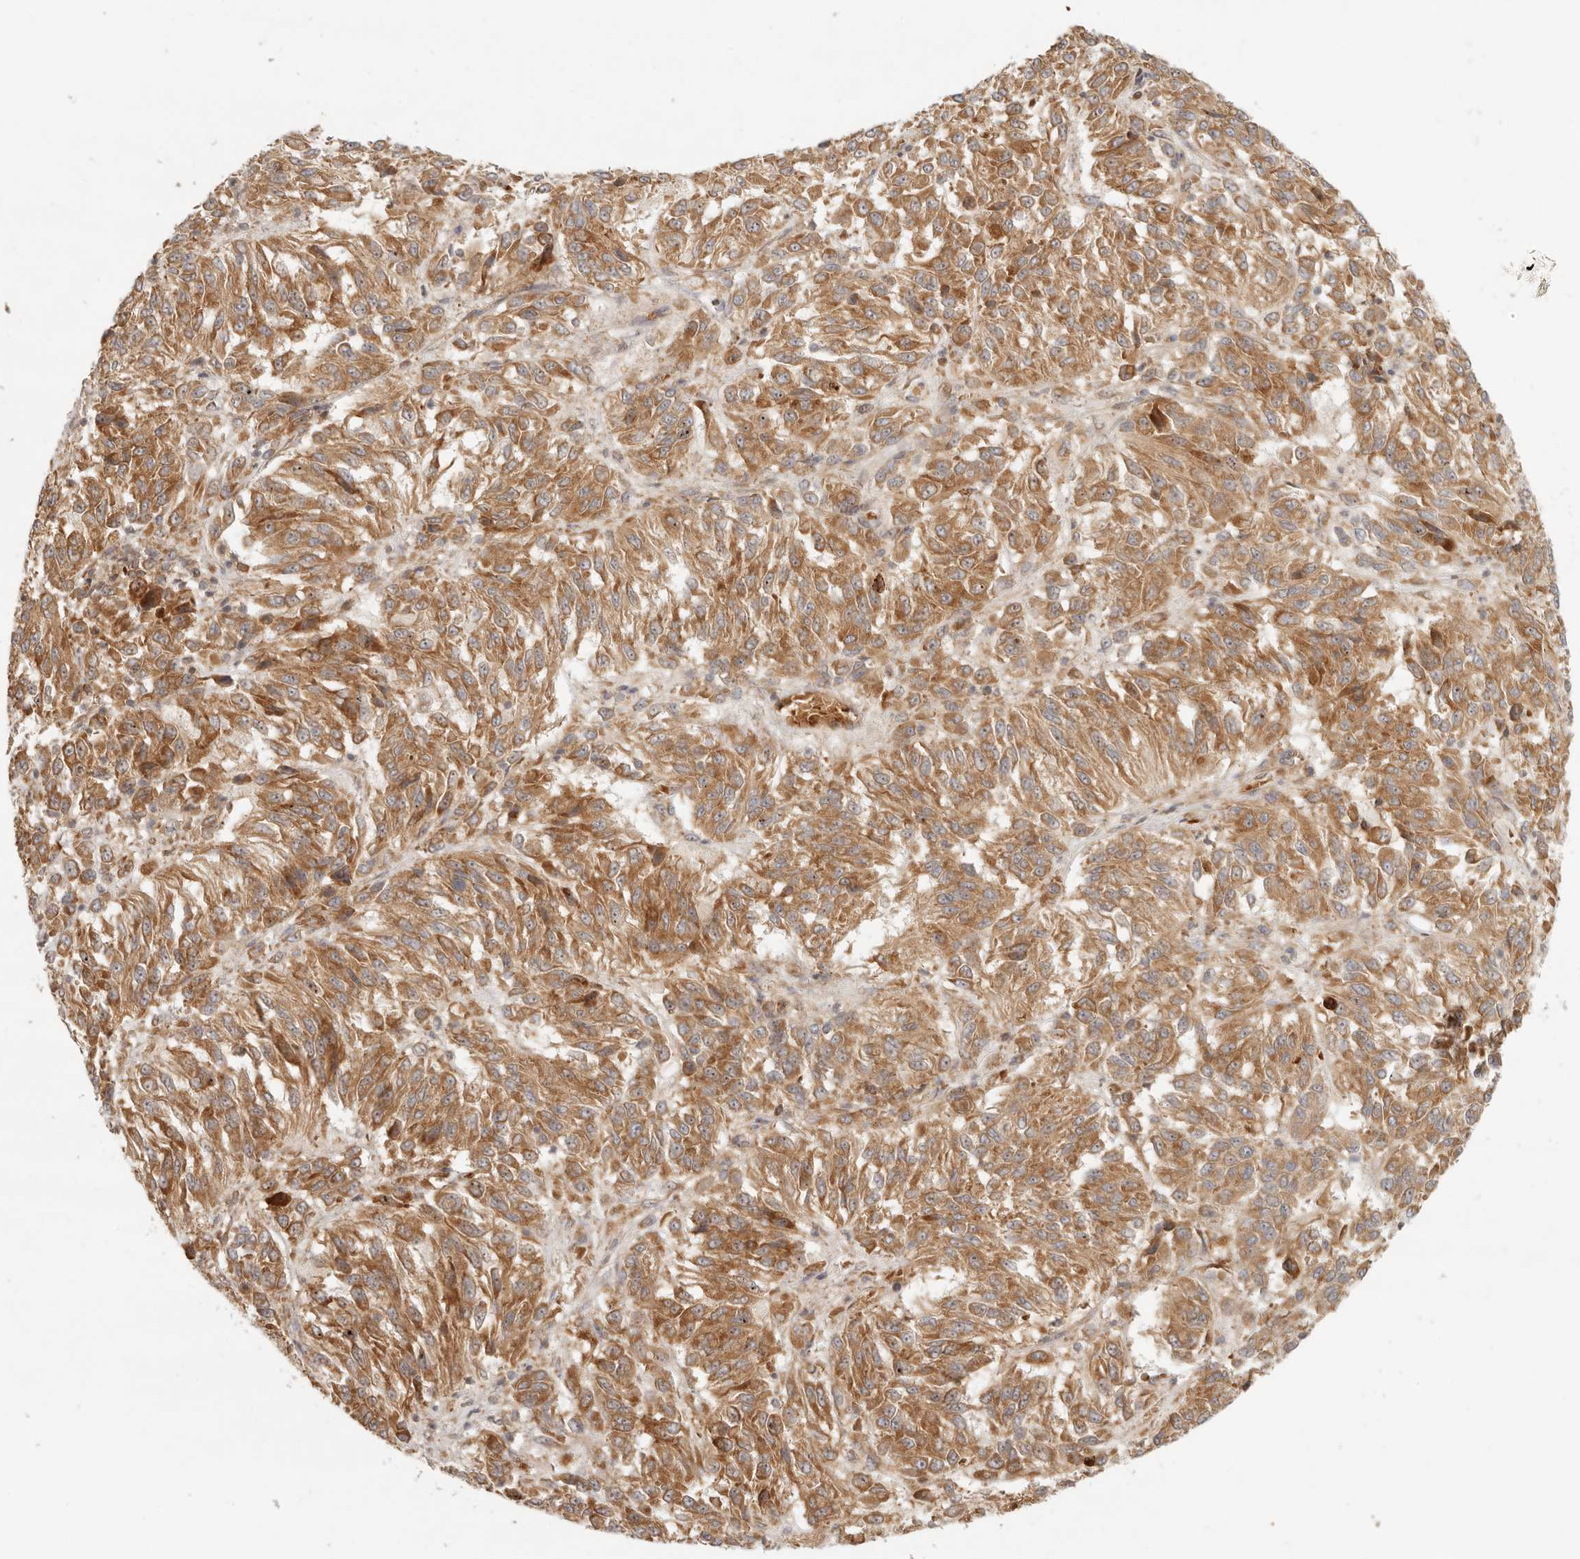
{"staining": {"intensity": "moderate", "quantity": ">75%", "location": "cytoplasmic/membranous"}, "tissue": "melanoma", "cell_type": "Tumor cells", "image_type": "cancer", "snomed": [{"axis": "morphology", "description": "Malignant melanoma, Metastatic site"}, {"axis": "topography", "description": "Lung"}], "caption": "Melanoma stained for a protein (brown) reveals moderate cytoplasmic/membranous positive expression in about >75% of tumor cells.", "gene": "AHDC1", "patient": {"sex": "male", "age": 64}}